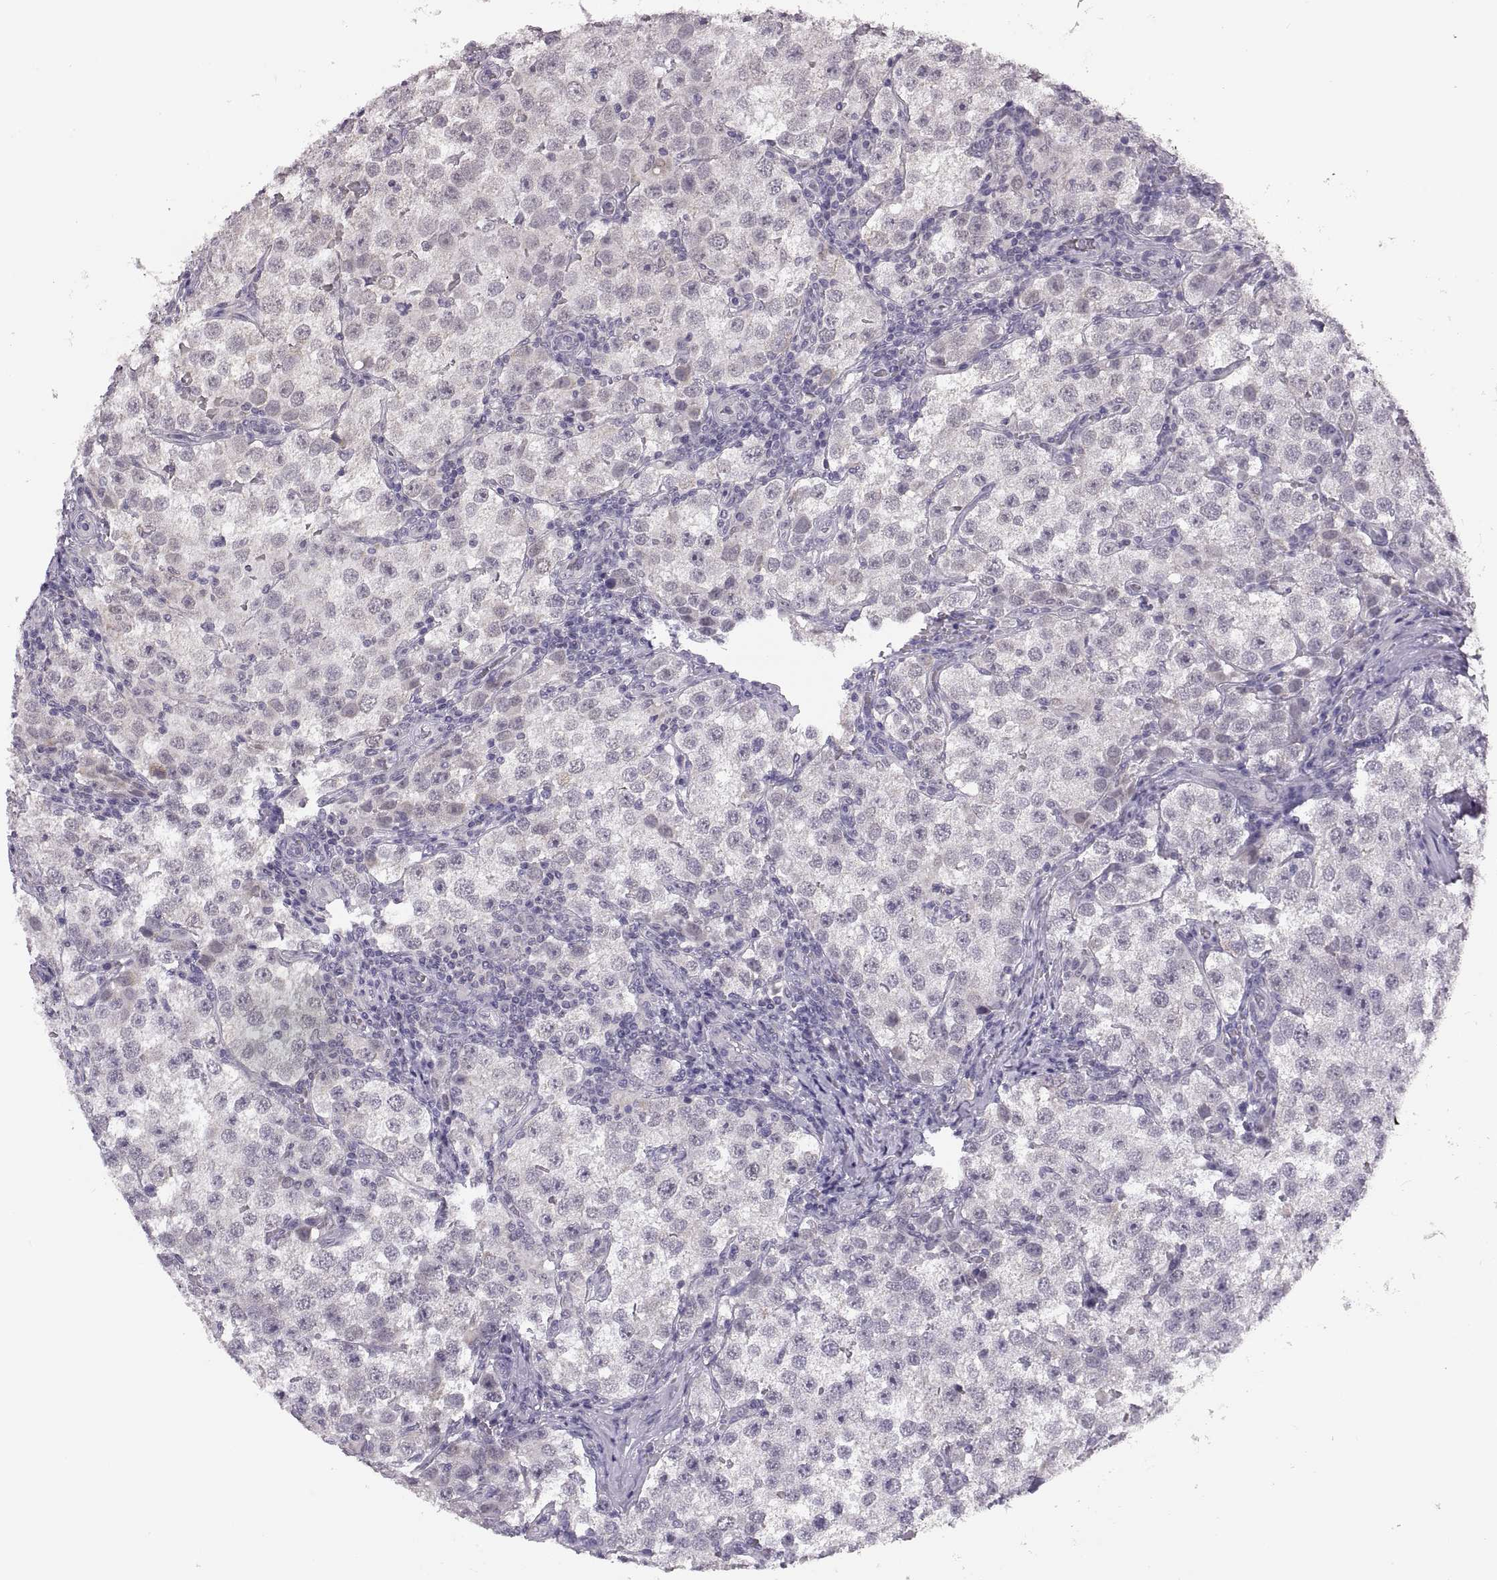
{"staining": {"intensity": "negative", "quantity": "none", "location": "none"}, "tissue": "testis cancer", "cell_type": "Tumor cells", "image_type": "cancer", "snomed": [{"axis": "morphology", "description": "Seminoma, NOS"}, {"axis": "topography", "description": "Testis"}], "caption": "An image of testis seminoma stained for a protein demonstrates no brown staining in tumor cells. (Immunohistochemistry, brightfield microscopy, high magnification).", "gene": "ADH6", "patient": {"sex": "male", "age": 37}}